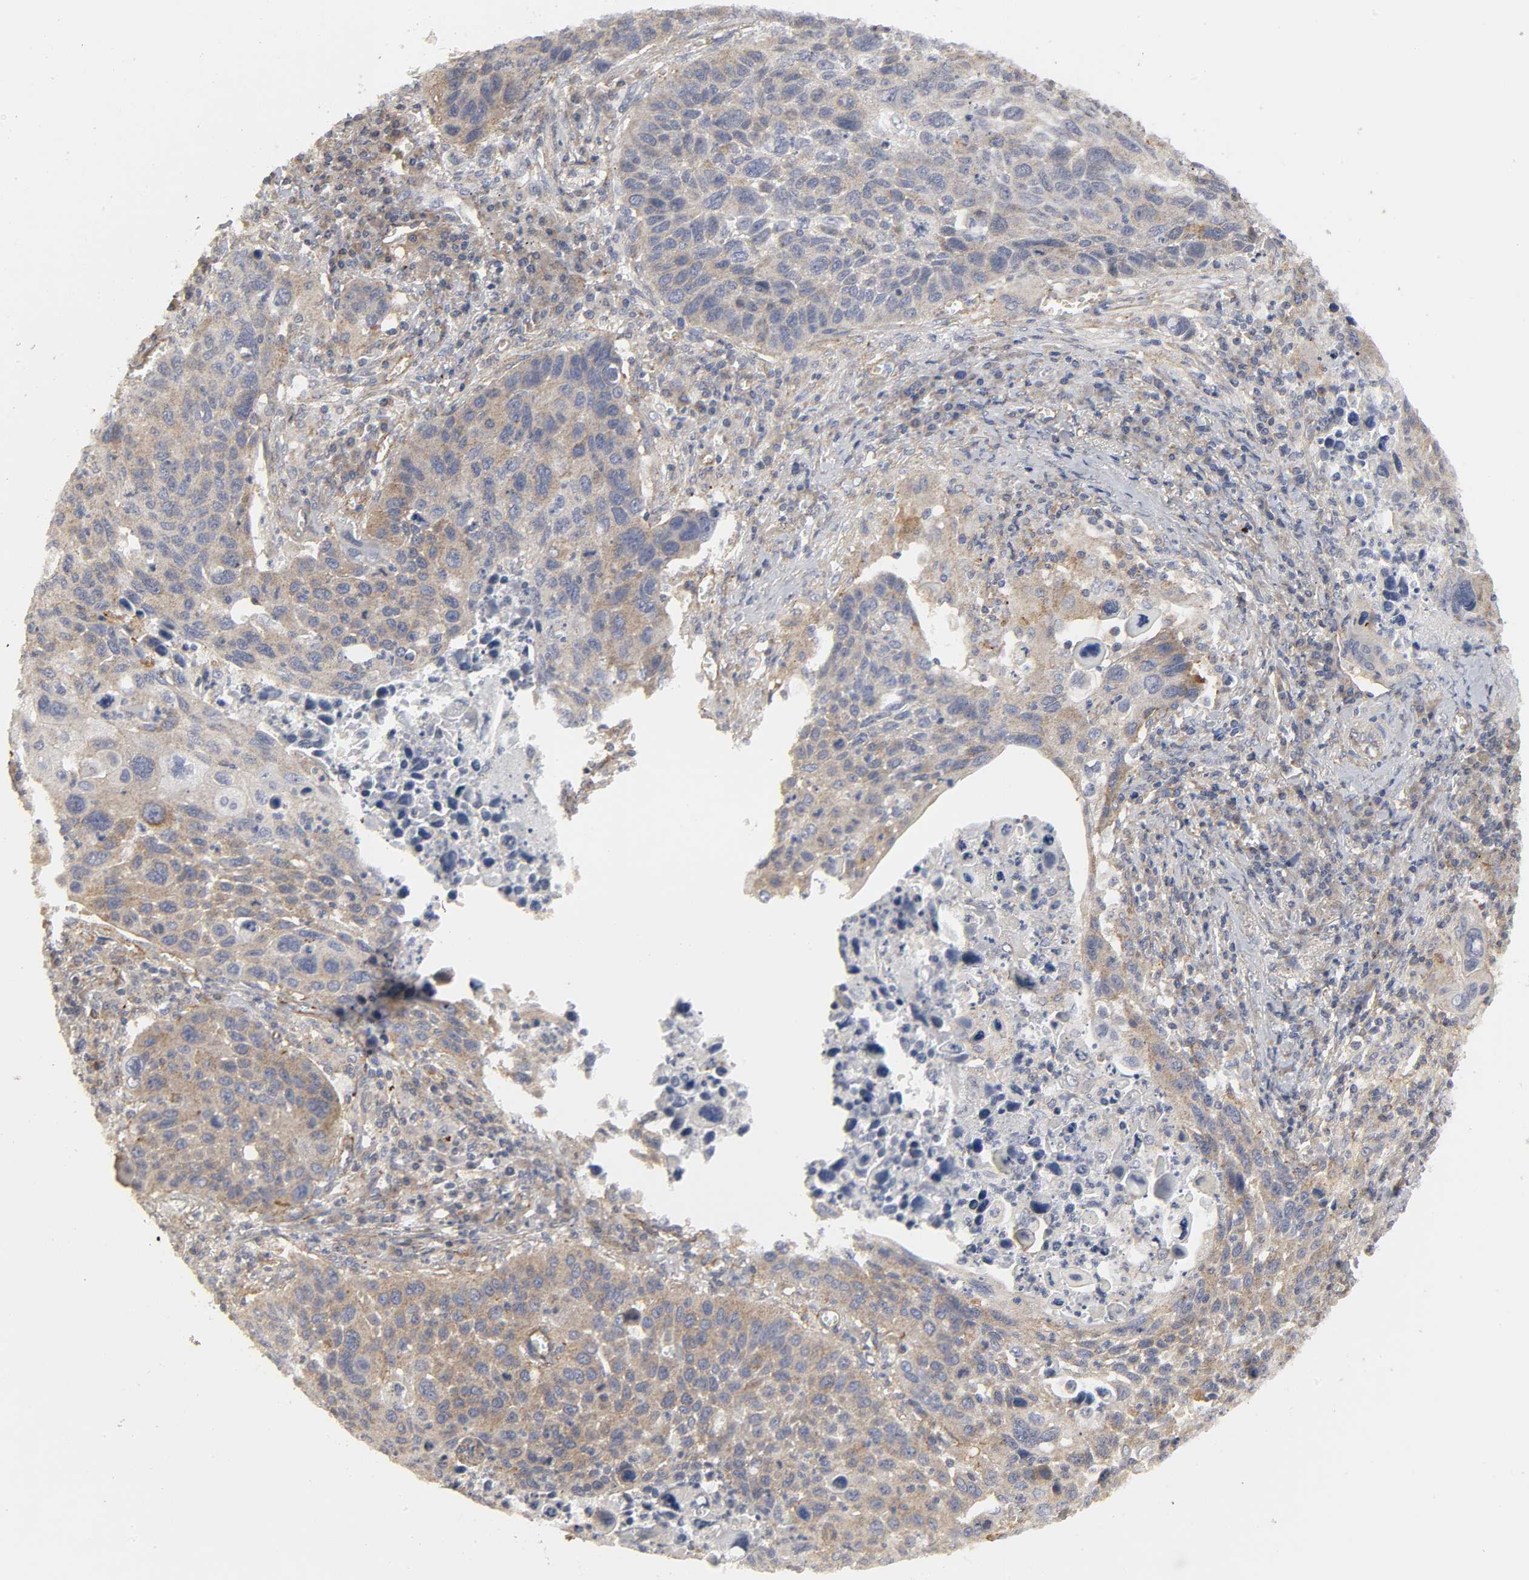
{"staining": {"intensity": "moderate", "quantity": ">75%", "location": "cytoplasmic/membranous"}, "tissue": "lung cancer", "cell_type": "Tumor cells", "image_type": "cancer", "snomed": [{"axis": "morphology", "description": "Squamous cell carcinoma, NOS"}, {"axis": "topography", "description": "Lung"}], "caption": "DAB immunohistochemical staining of human lung squamous cell carcinoma exhibits moderate cytoplasmic/membranous protein positivity in about >75% of tumor cells.", "gene": "SH3GLB1", "patient": {"sex": "male", "age": 68}}